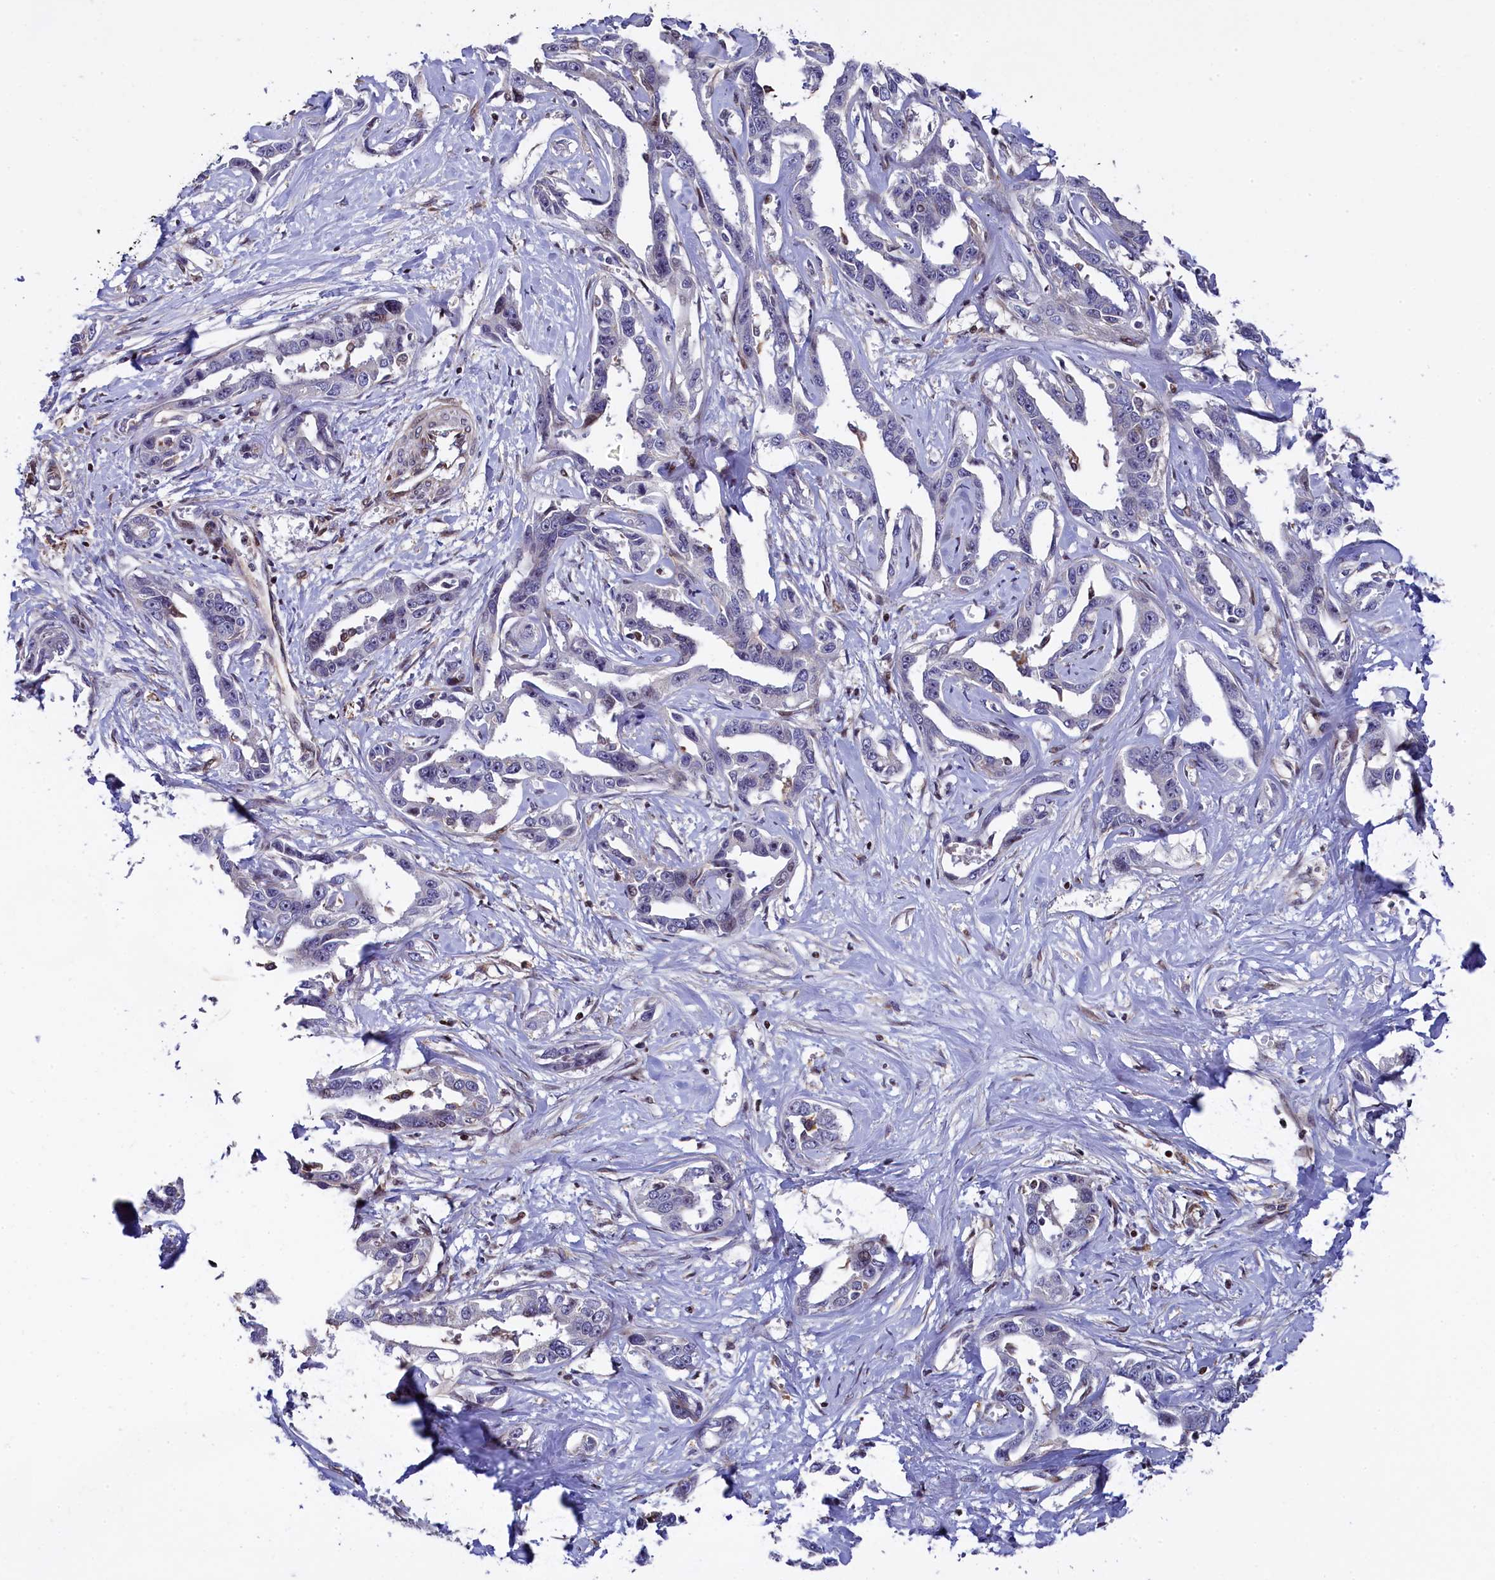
{"staining": {"intensity": "negative", "quantity": "none", "location": "none"}, "tissue": "liver cancer", "cell_type": "Tumor cells", "image_type": "cancer", "snomed": [{"axis": "morphology", "description": "Cholangiocarcinoma"}, {"axis": "topography", "description": "Liver"}], "caption": "A micrograph of liver cholangiocarcinoma stained for a protein exhibits no brown staining in tumor cells.", "gene": "TGDS", "patient": {"sex": "male", "age": 59}}